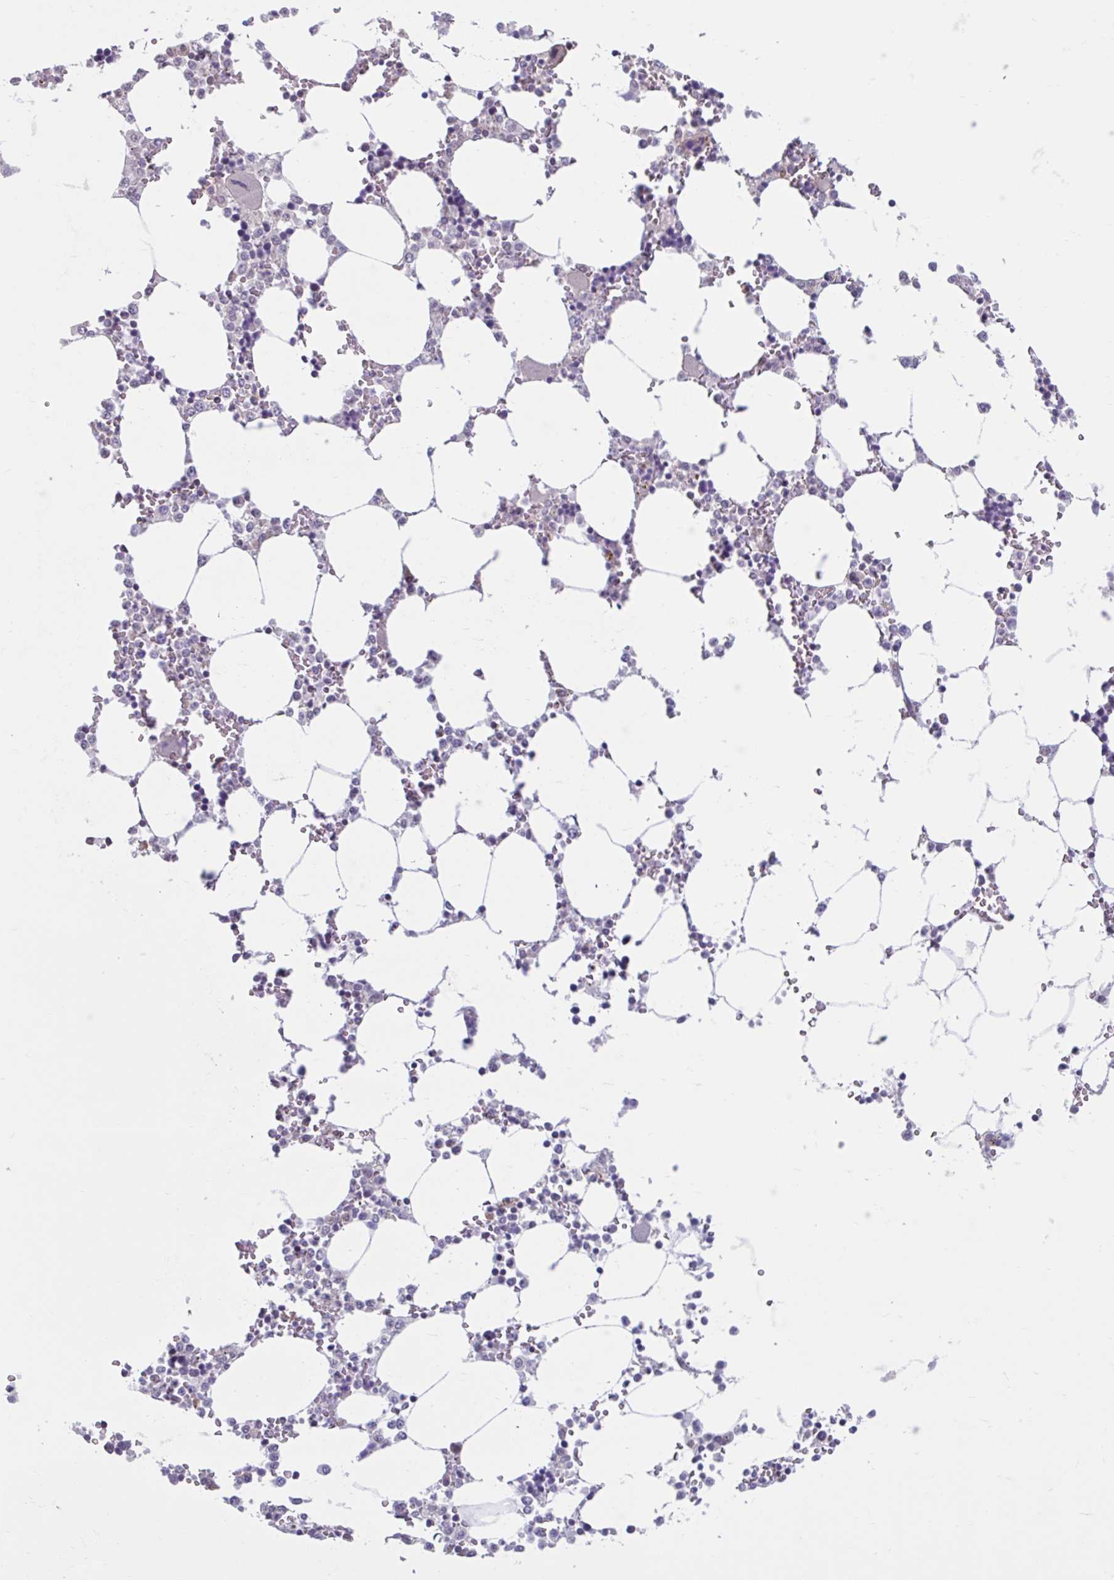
{"staining": {"intensity": "negative", "quantity": "none", "location": "none"}, "tissue": "bone marrow", "cell_type": "Hematopoietic cells", "image_type": "normal", "snomed": [{"axis": "morphology", "description": "Normal tissue, NOS"}, {"axis": "topography", "description": "Bone marrow"}], "caption": "Hematopoietic cells show no significant protein positivity in unremarkable bone marrow.", "gene": "CDH19", "patient": {"sex": "male", "age": 64}}